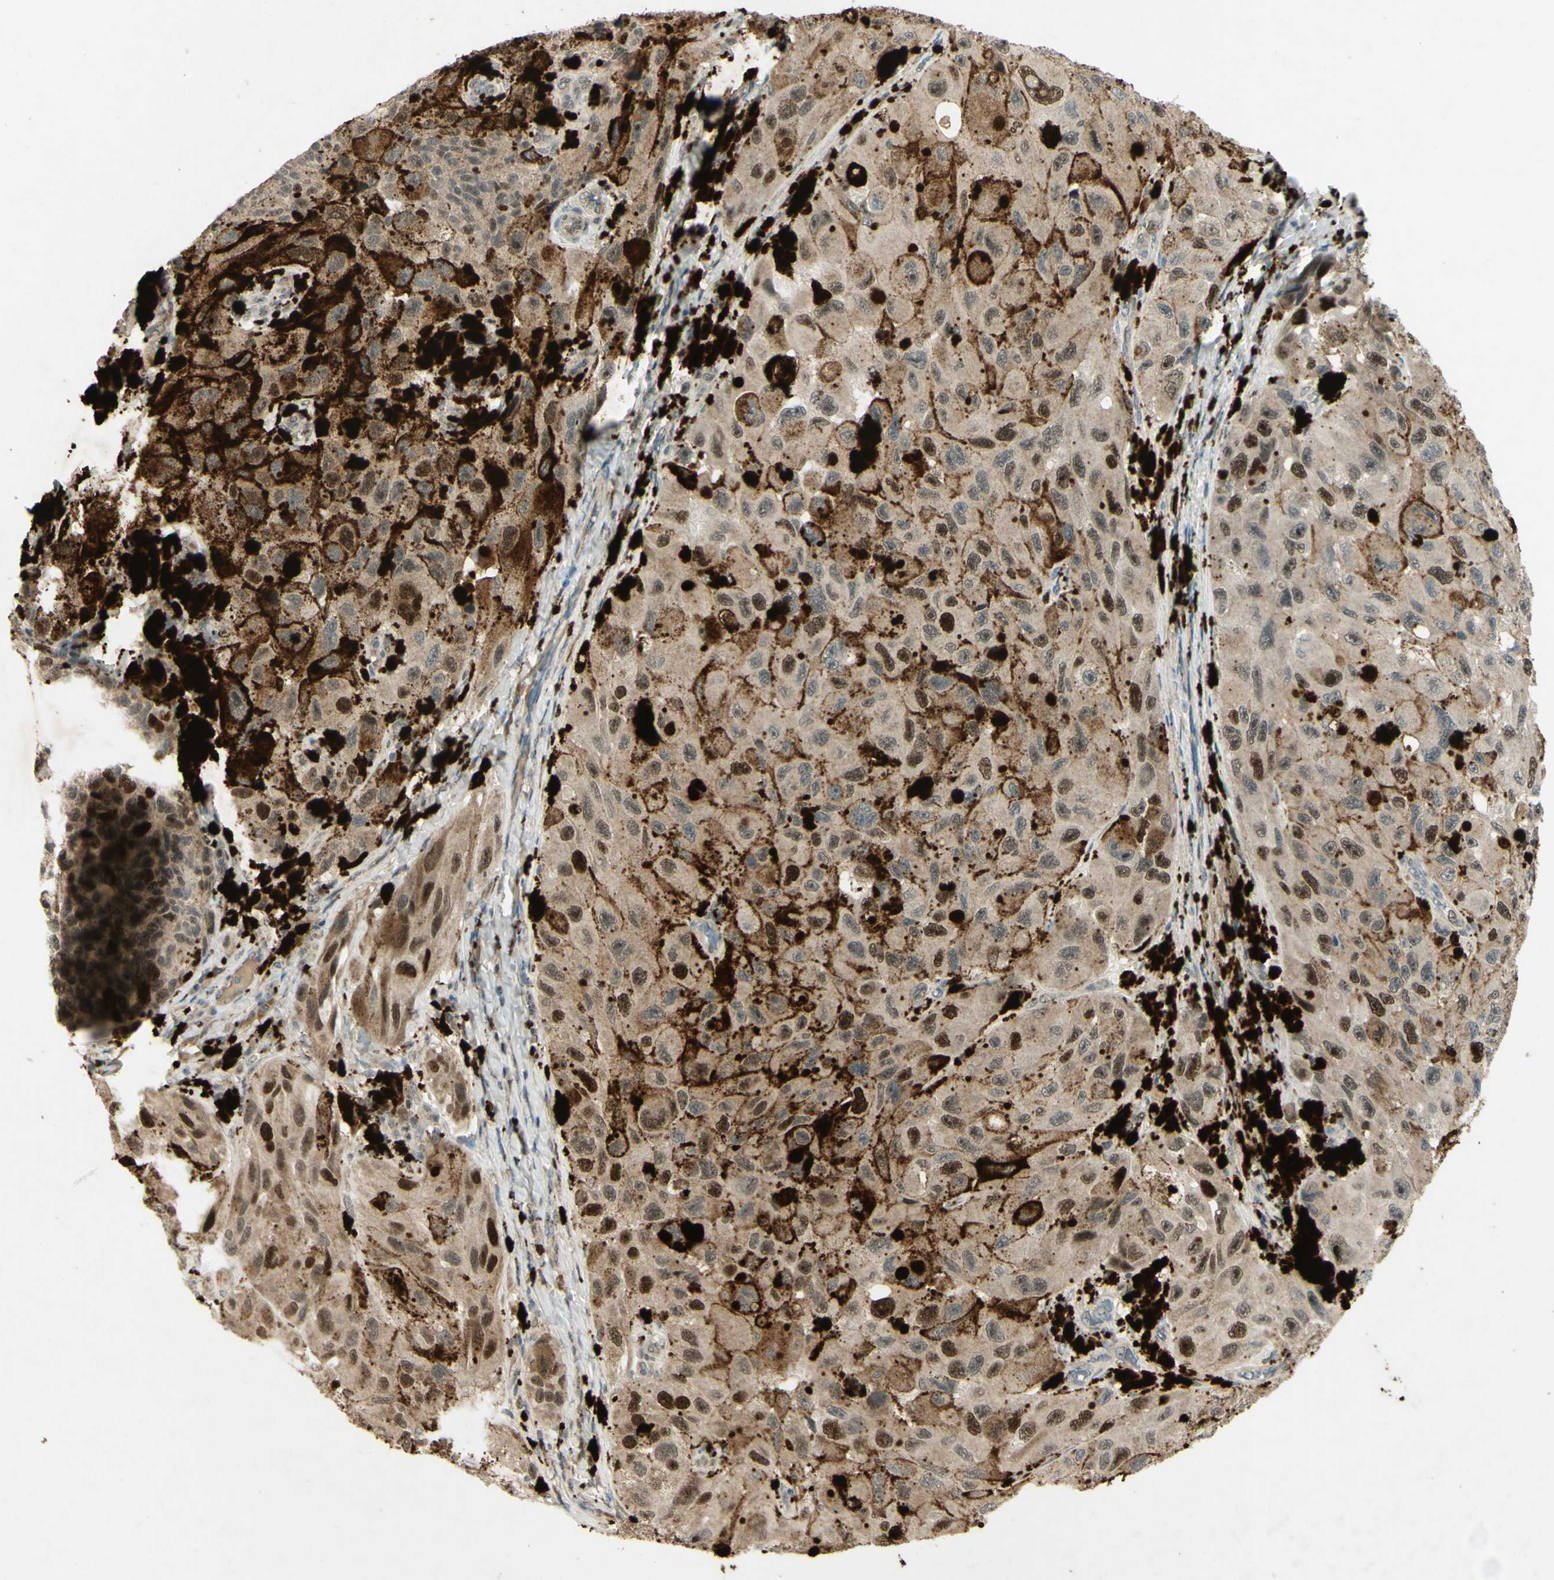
{"staining": {"intensity": "strong", "quantity": "<25%", "location": "nuclear"}, "tissue": "melanoma", "cell_type": "Tumor cells", "image_type": "cancer", "snomed": [{"axis": "morphology", "description": "Malignant melanoma, NOS"}, {"axis": "topography", "description": "Skin"}], "caption": "Immunohistochemical staining of human melanoma displays medium levels of strong nuclear protein expression in about <25% of tumor cells.", "gene": "RAD18", "patient": {"sex": "female", "age": 73}}